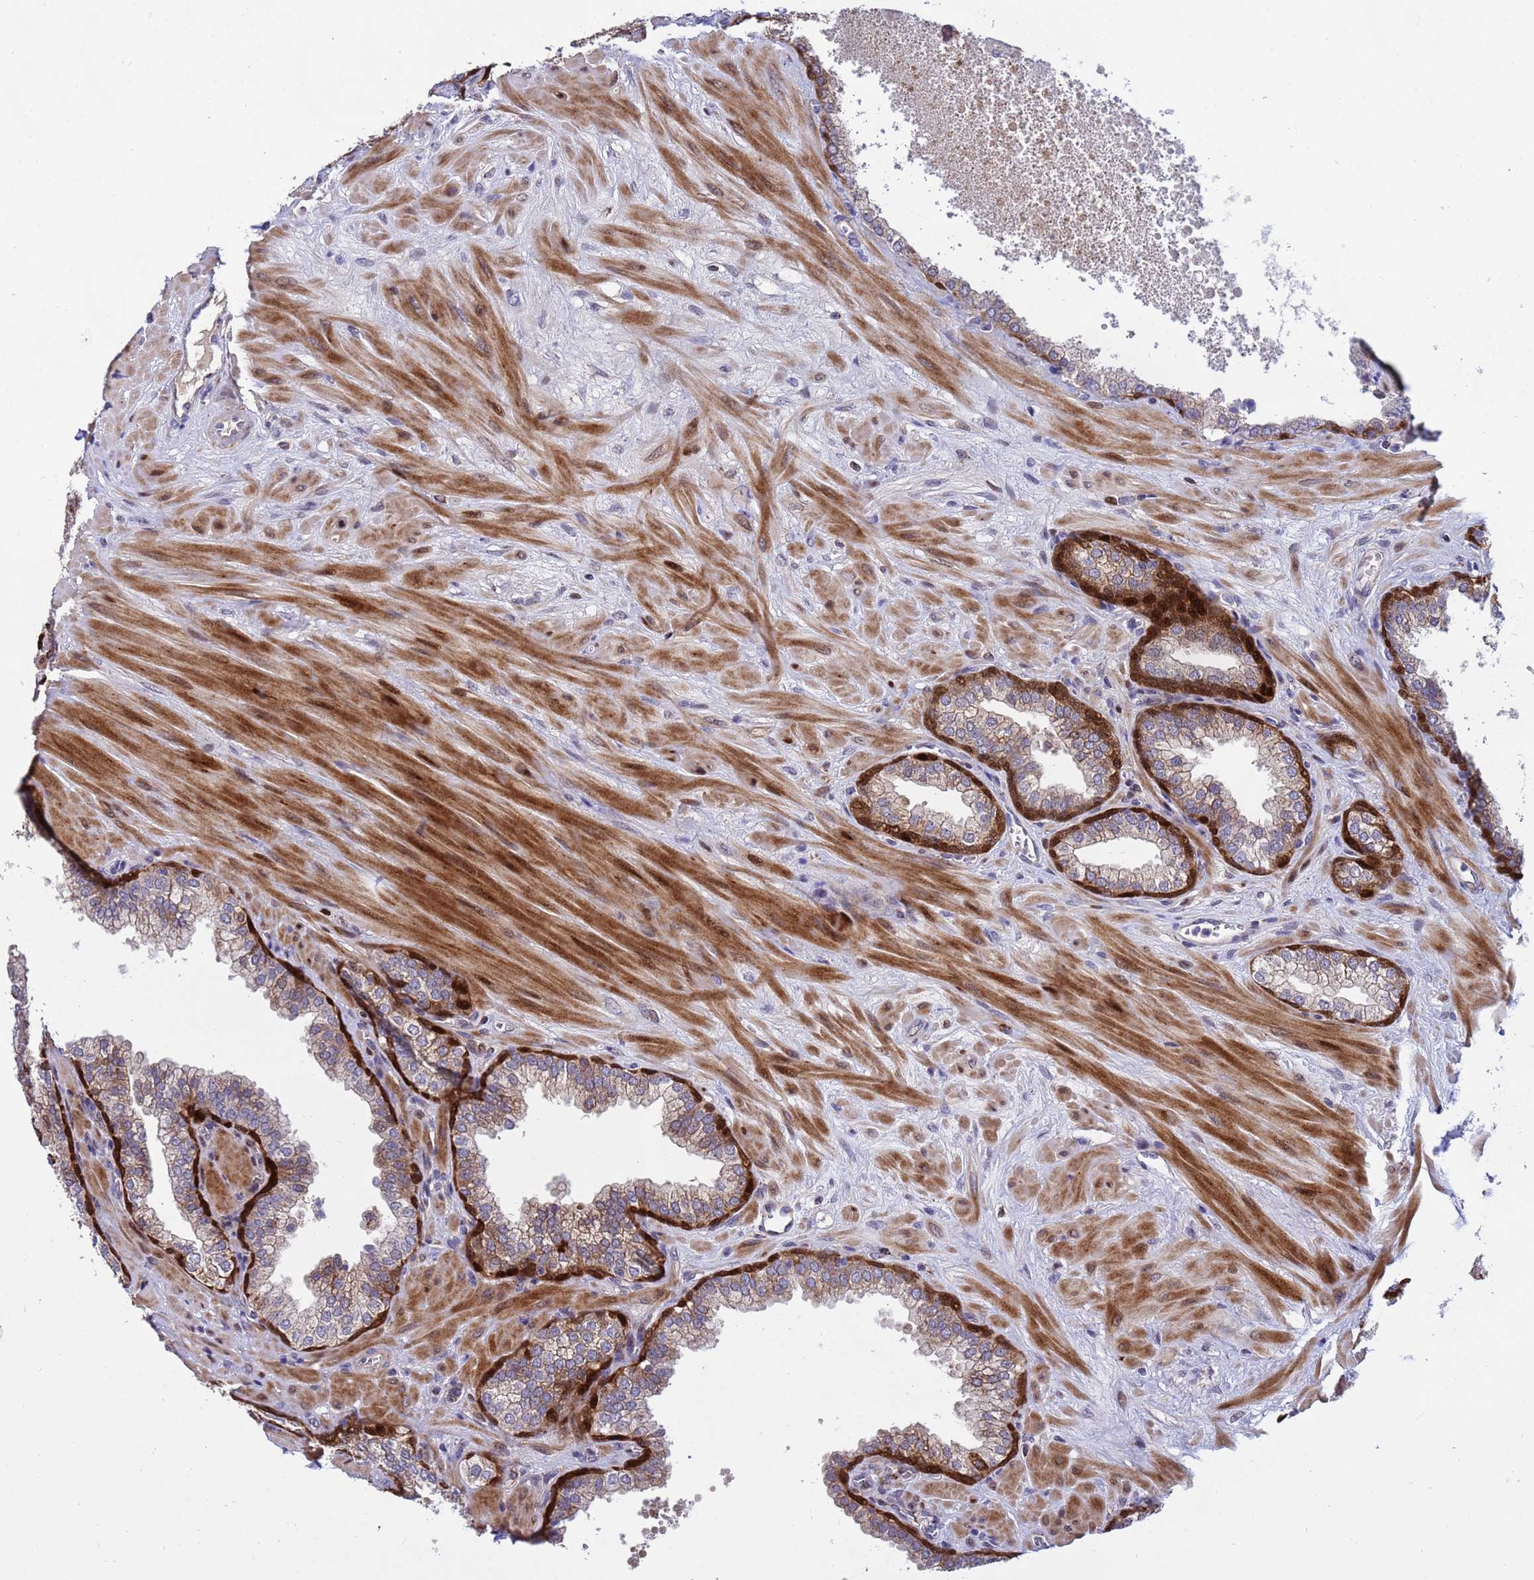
{"staining": {"intensity": "strong", "quantity": "<25%", "location": "cytoplasmic/membranous,nuclear"}, "tissue": "prostate", "cell_type": "Glandular cells", "image_type": "normal", "snomed": [{"axis": "morphology", "description": "Normal tissue, NOS"}, {"axis": "topography", "description": "Prostate"}], "caption": "Protein analysis of benign prostate exhibits strong cytoplasmic/membranous,nuclear staining in approximately <25% of glandular cells. The protein of interest is shown in brown color, while the nuclei are stained blue.", "gene": "TUBGCP3", "patient": {"sex": "male", "age": 60}}